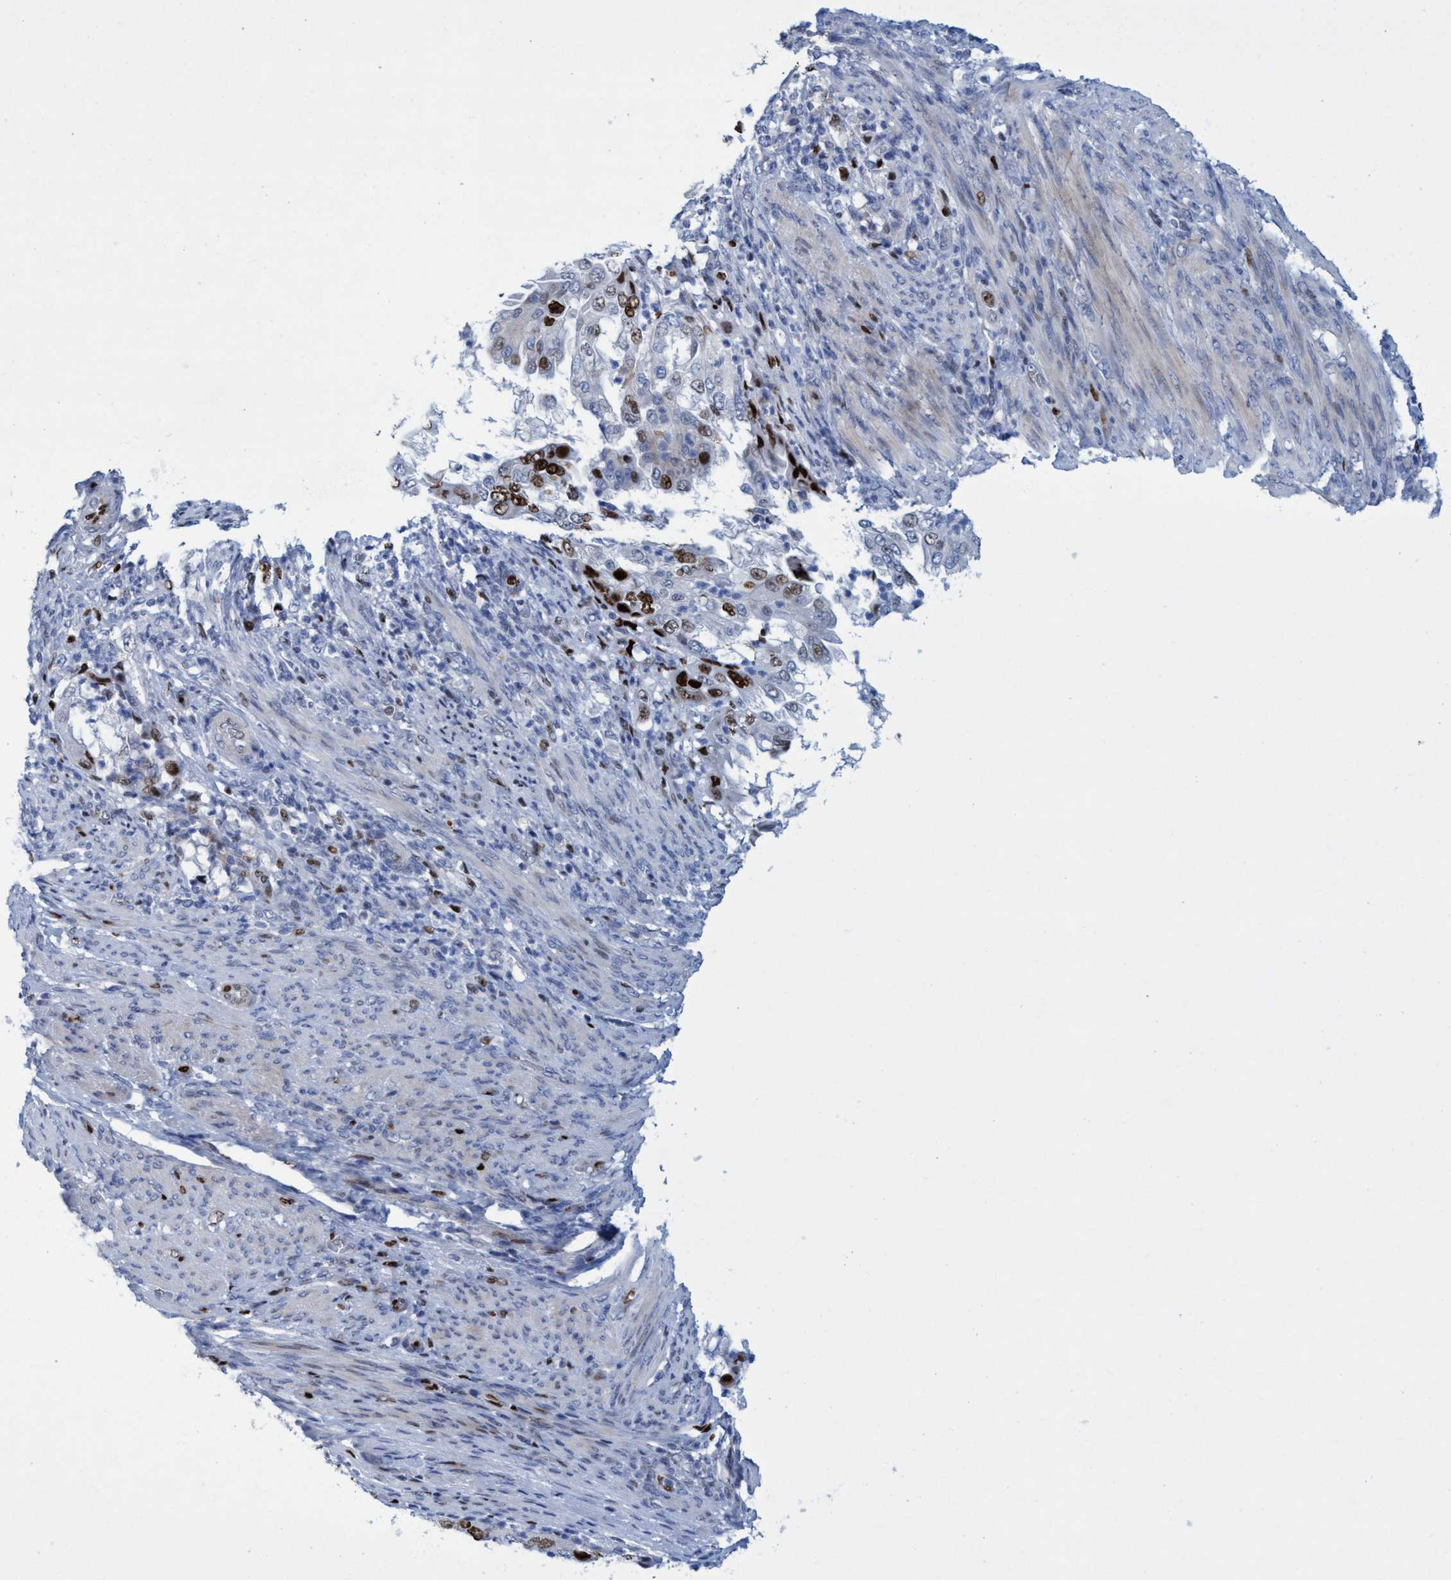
{"staining": {"intensity": "strong", "quantity": "25%-75%", "location": "nuclear"}, "tissue": "endometrial cancer", "cell_type": "Tumor cells", "image_type": "cancer", "snomed": [{"axis": "morphology", "description": "Adenocarcinoma, NOS"}, {"axis": "topography", "description": "Endometrium"}], "caption": "IHC of human adenocarcinoma (endometrial) shows high levels of strong nuclear staining in about 25%-75% of tumor cells.", "gene": "R3HCC1", "patient": {"sex": "female", "age": 85}}